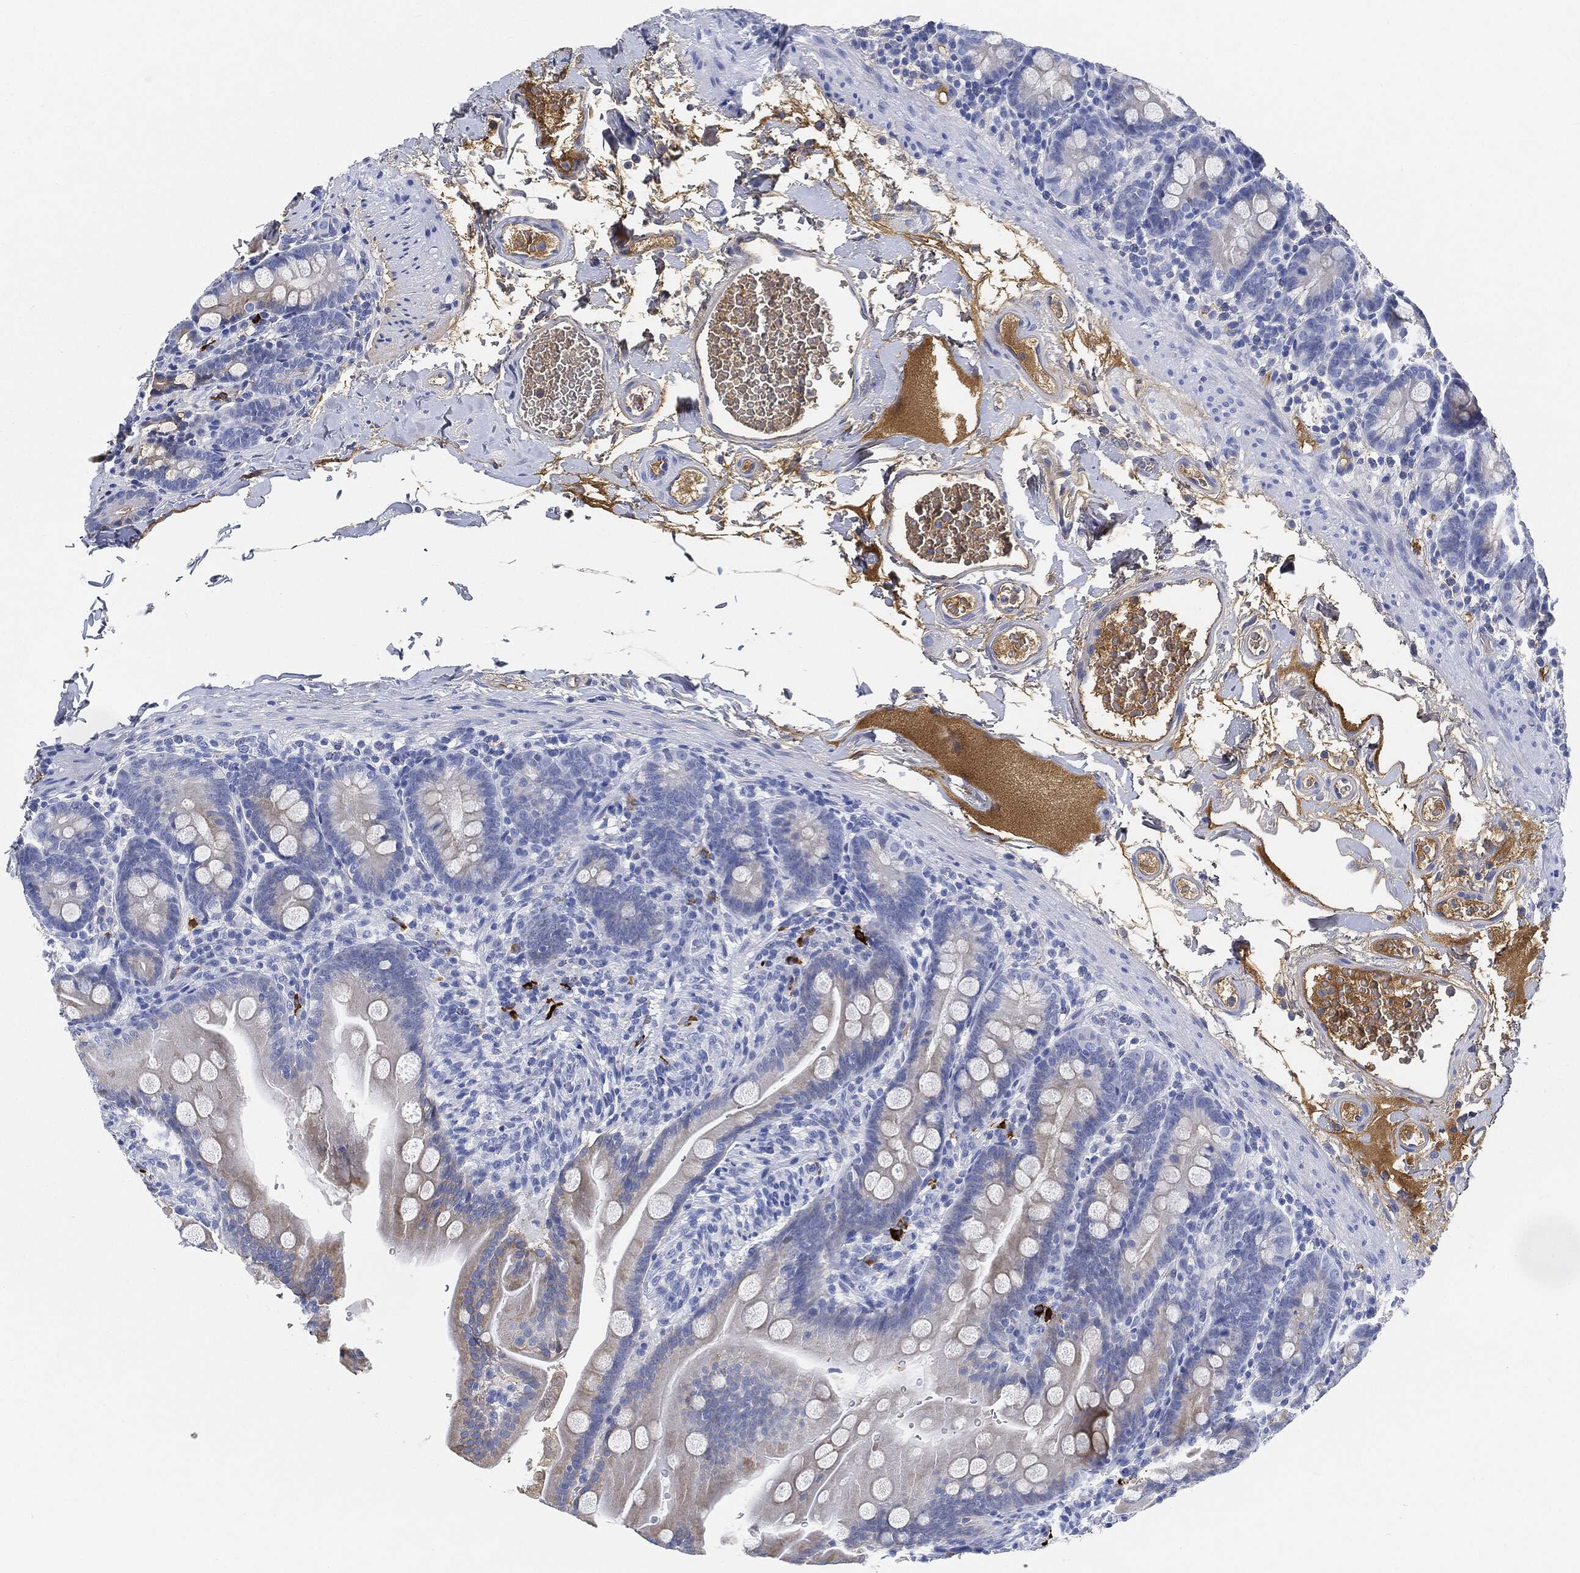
{"staining": {"intensity": "moderate", "quantity": "<25%", "location": "cytoplasmic/membranous"}, "tissue": "small intestine", "cell_type": "Glandular cells", "image_type": "normal", "snomed": [{"axis": "morphology", "description": "Normal tissue, NOS"}, {"axis": "topography", "description": "Small intestine"}], "caption": "Immunohistochemistry (DAB) staining of unremarkable human small intestine shows moderate cytoplasmic/membranous protein staining in about <25% of glandular cells. The protein of interest is shown in brown color, while the nuclei are stained blue.", "gene": "IGLV6", "patient": {"sex": "female", "age": 44}}